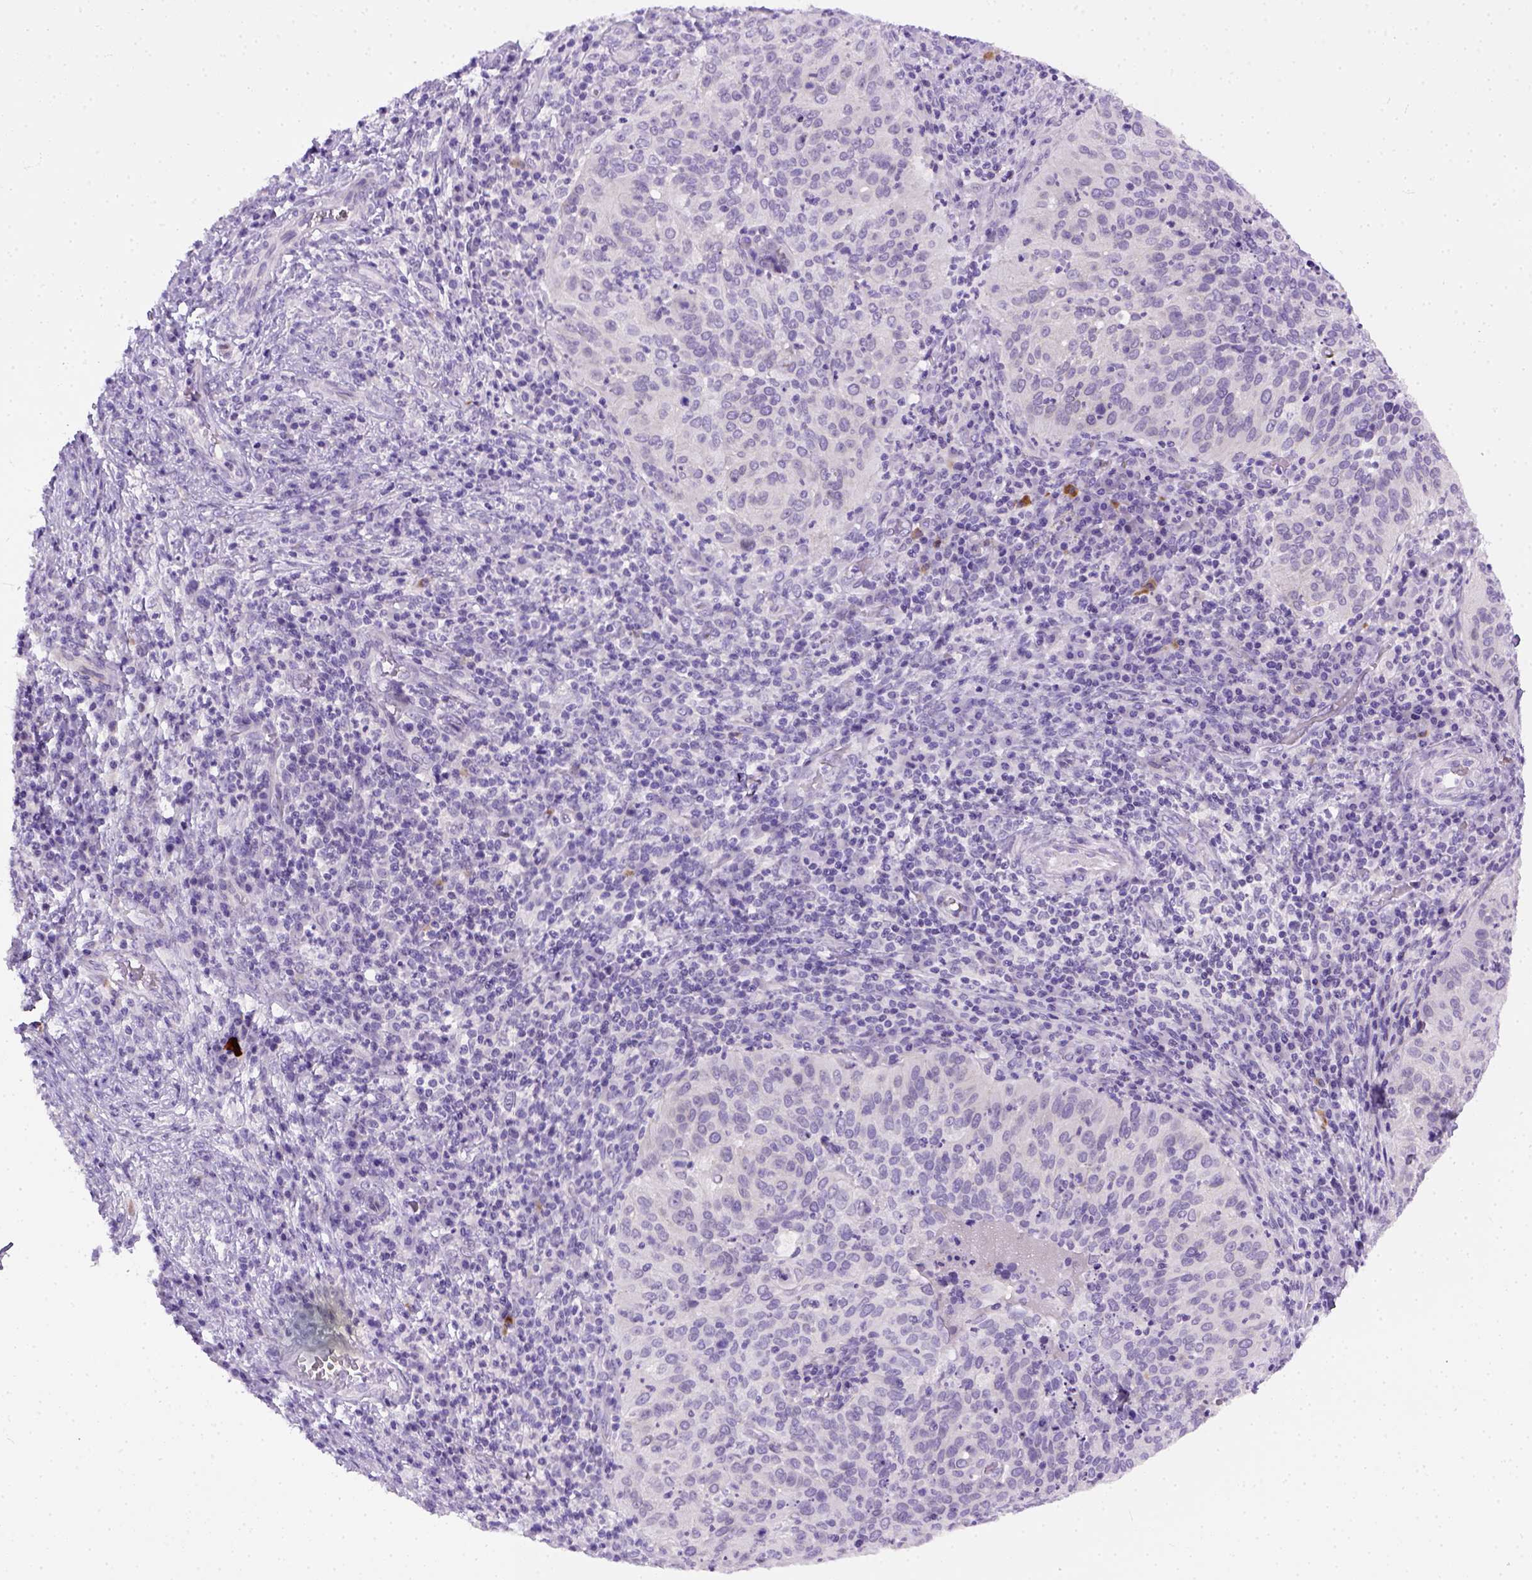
{"staining": {"intensity": "negative", "quantity": "none", "location": "none"}, "tissue": "cervical cancer", "cell_type": "Tumor cells", "image_type": "cancer", "snomed": [{"axis": "morphology", "description": "Squamous cell carcinoma, NOS"}, {"axis": "topography", "description": "Cervix"}], "caption": "Micrograph shows no significant protein expression in tumor cells of cervical squamous cell carcinoma.", "gene": "FAM184B", "patient": {"sex": "female", "age": 39}}